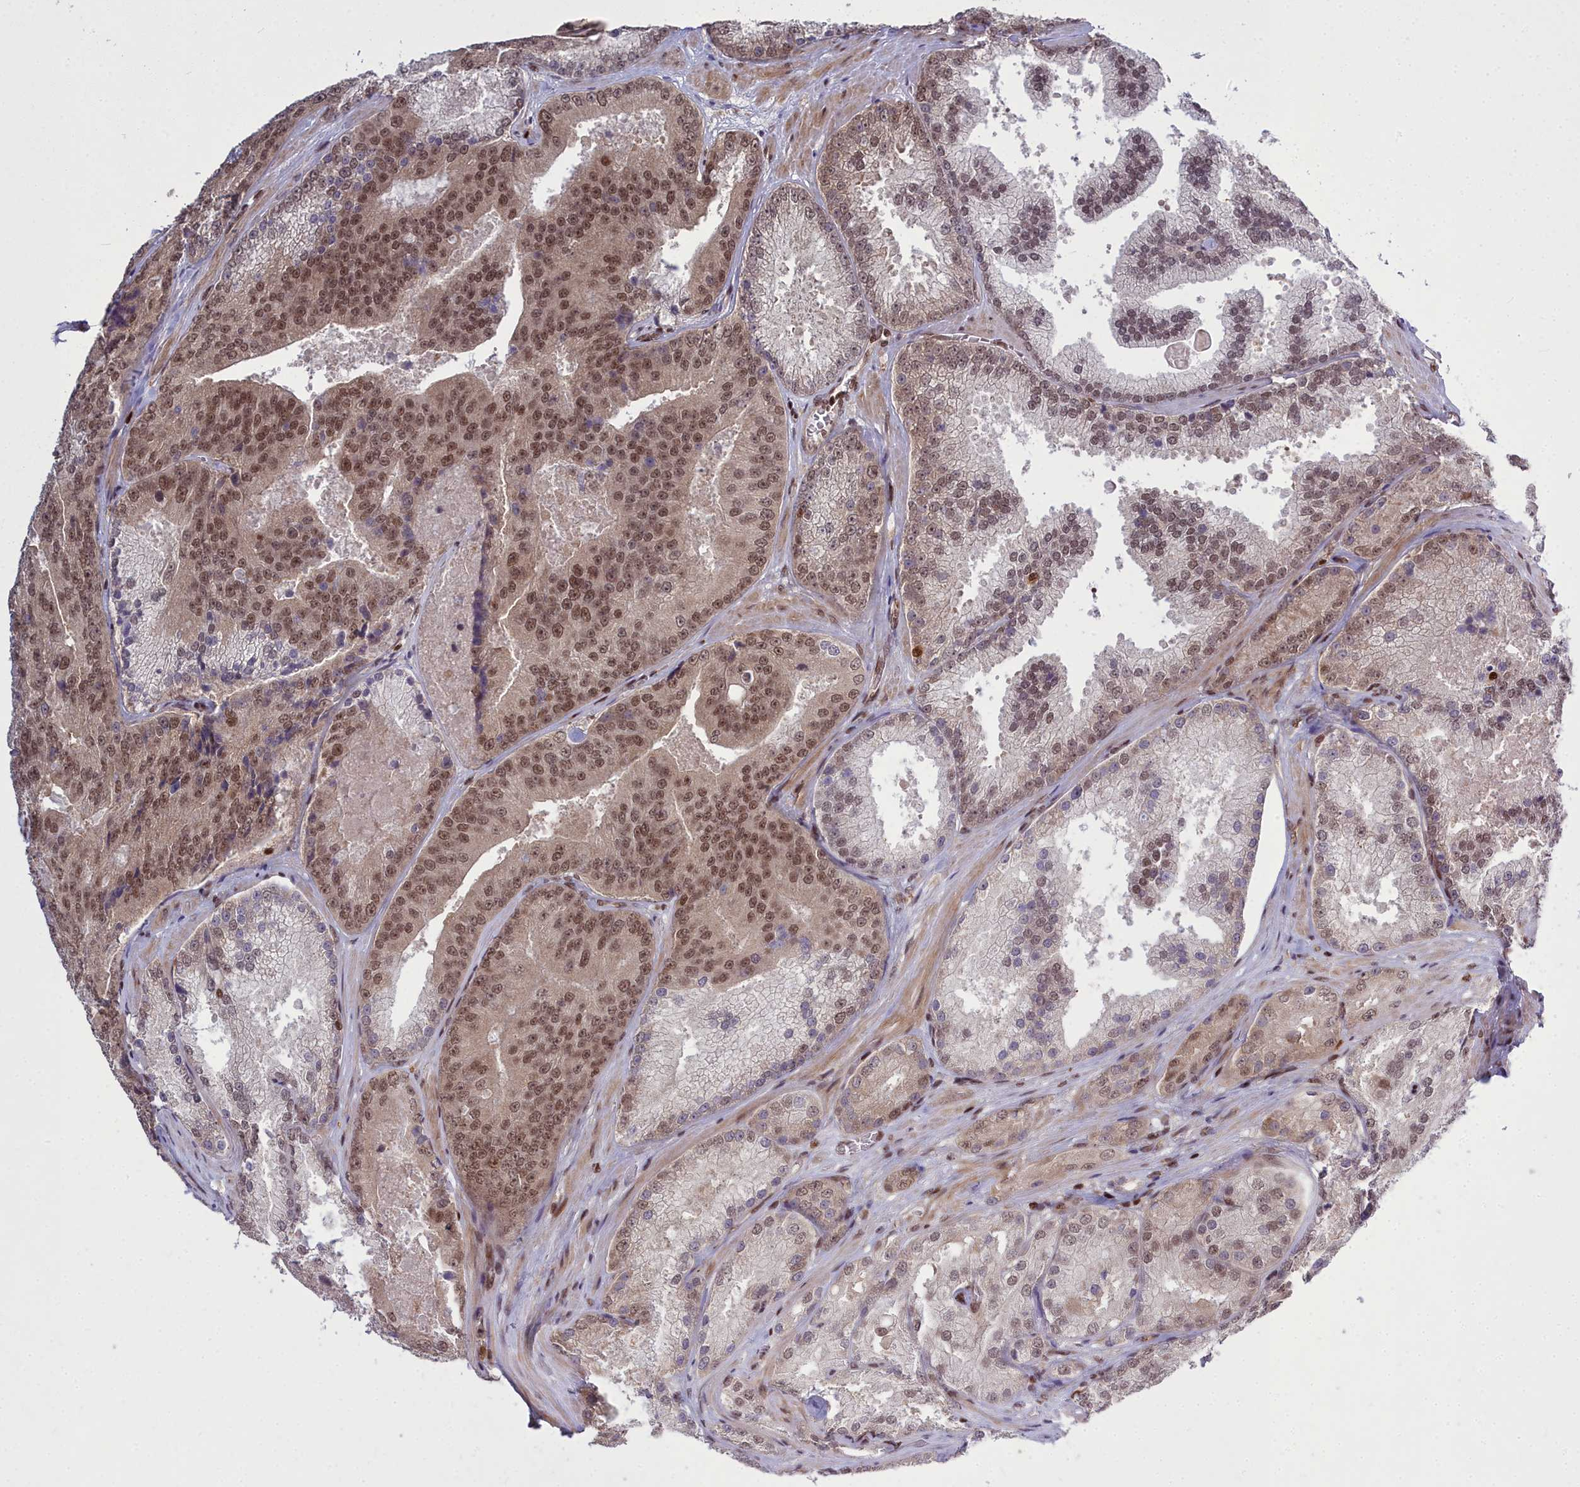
{"staining": {"intensity": "moderate", "quantity": ">75%", "location": "nuclear"}, "tissue": "prostate cancer", "cell_type": "Tumor cells", "image_type": "cancer", "snomed": [{"axis": "morphology", "description": "Adenocarcinoma, High grade"}, {"axis": "topography", "description": "Prostate"}], "caption": "Moderate nuclear protein expression is appreciated in approximately >75% of tumor cells in prostate adenocarcinoma (high-grade).", "gene": "GMEB1", "patient": {"sex": "male", "age": 61}}